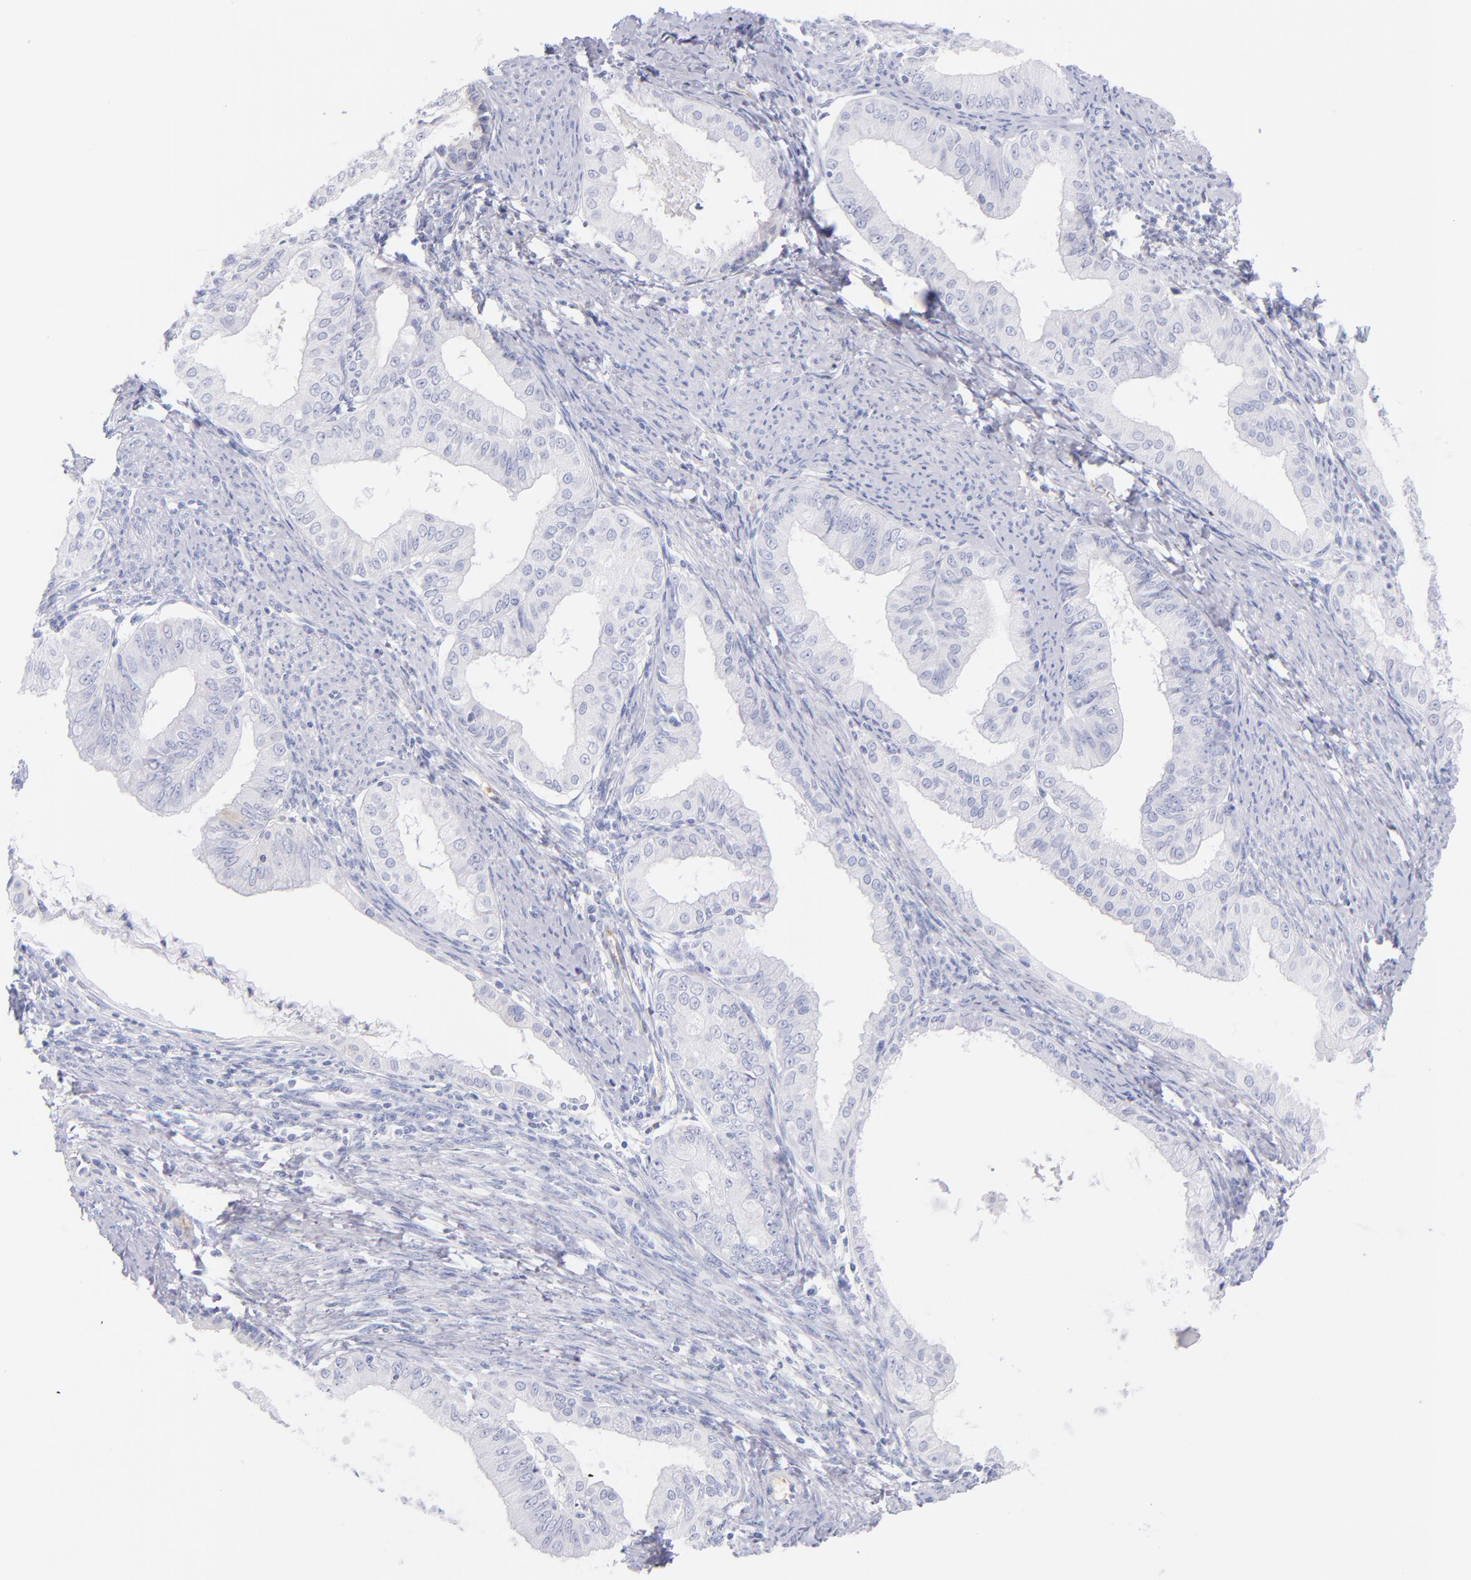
{"staining": {"intensity": "negative", "quantity": "none", "location": "none"}, "tissue": "endometrial cancer", "cell_type": "Tumor cells", "image_type": "cancer", "snomed": [{"axis": "morphology", "description": "Adenocarcinoma, NOS"}, {"axis": "topography", "description": "Endometrium"}], "caption": "Micrograph shows no significant protein staining in tumor cells of endometrial cancer (adenocarcinoma).", "gene": "HP", "patient": {"sex": "female", "age": 76}}